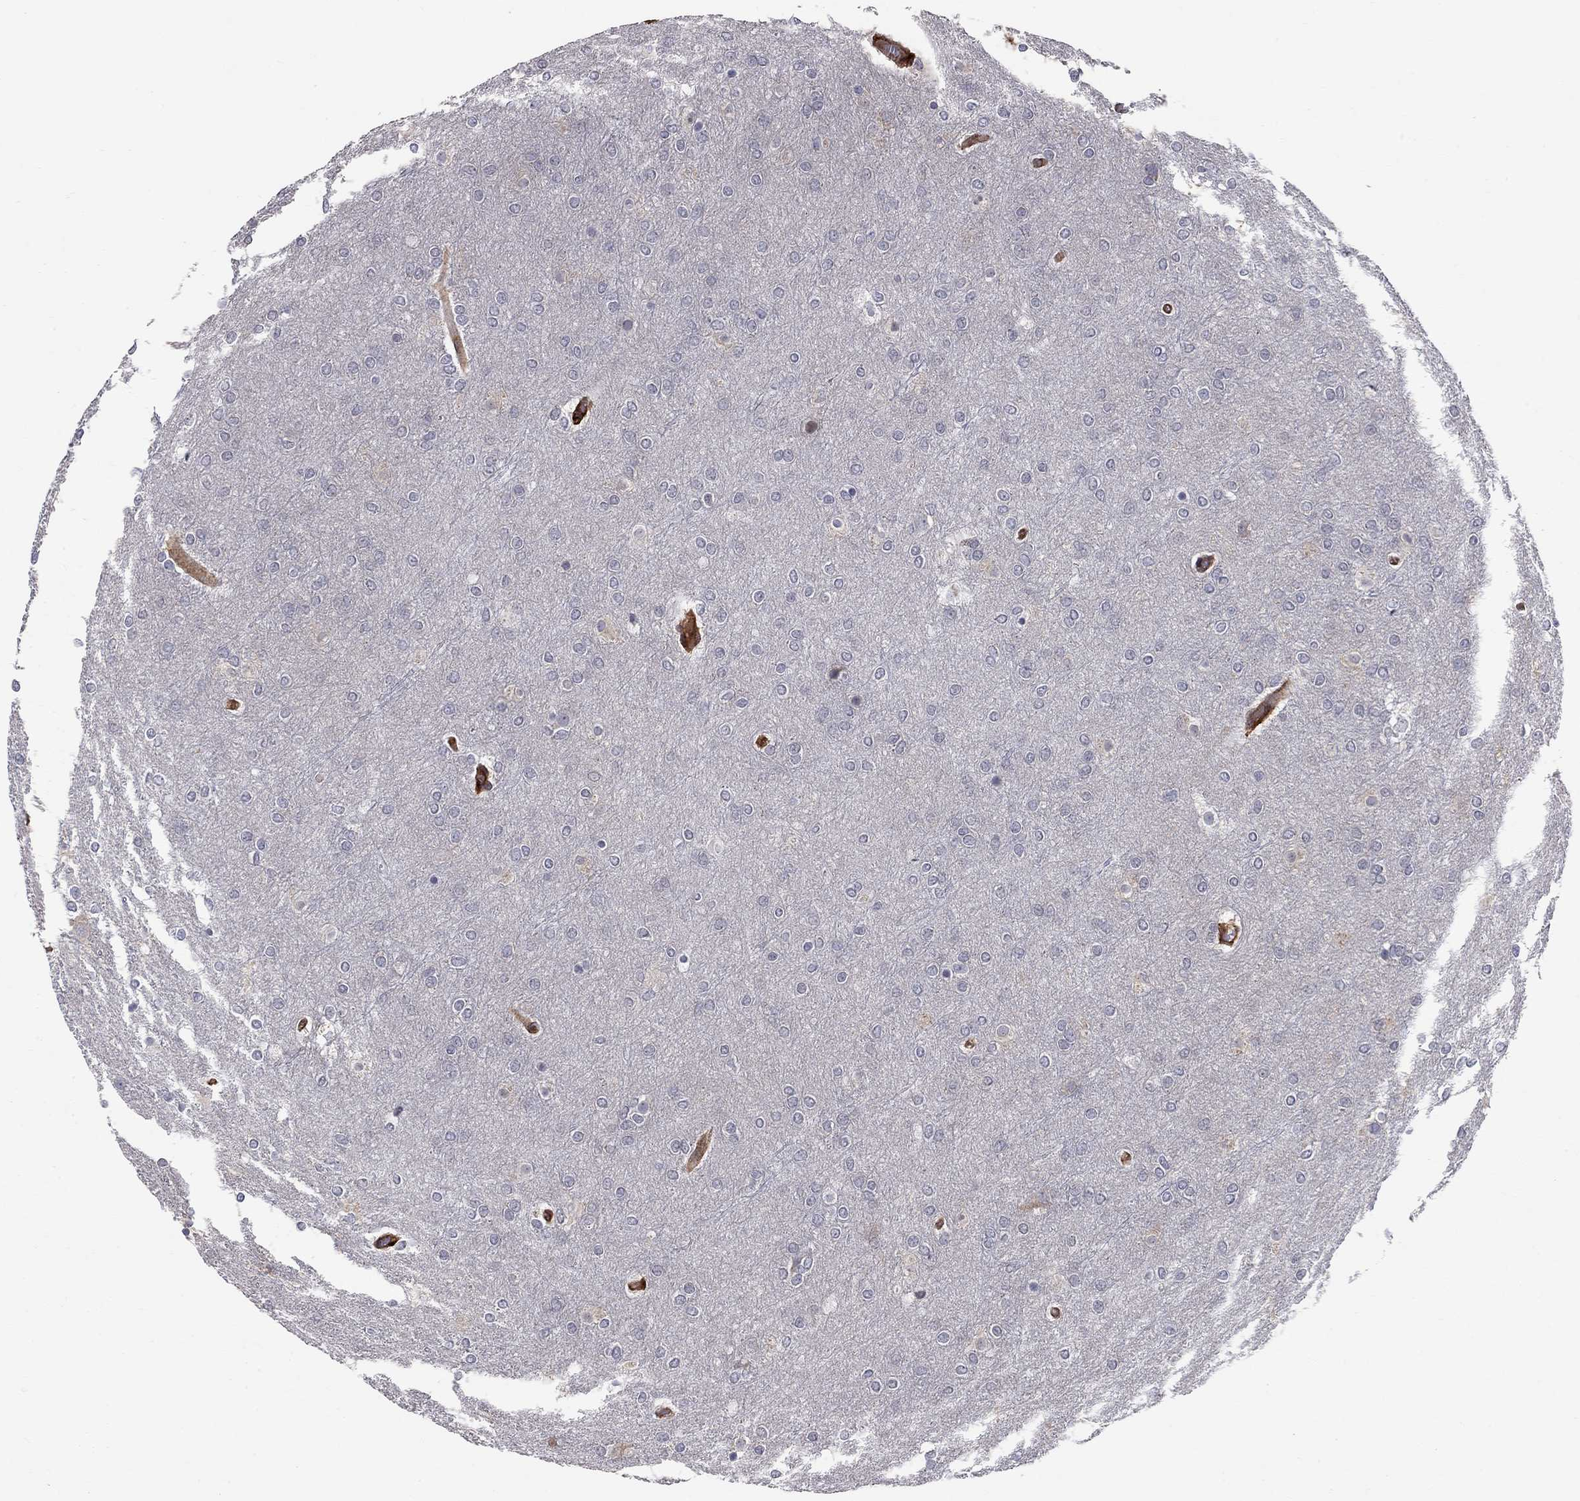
{"staining": {"intensity": "negative", "quantity": "none", "location": "none"}, "tissue": "glioma", "cell_type": "Tumor cells", "image_type": "cancer", "snomed": [{"axis": "morphology", "description": "Glioma, malignant, High grade"}, {"axis": "topography", "description": "Brain"}], "caption": "Tumor cells show no significant staining in glioma.", "gene": "RASEF", "patient": {"sex": "female", "age": 61}}